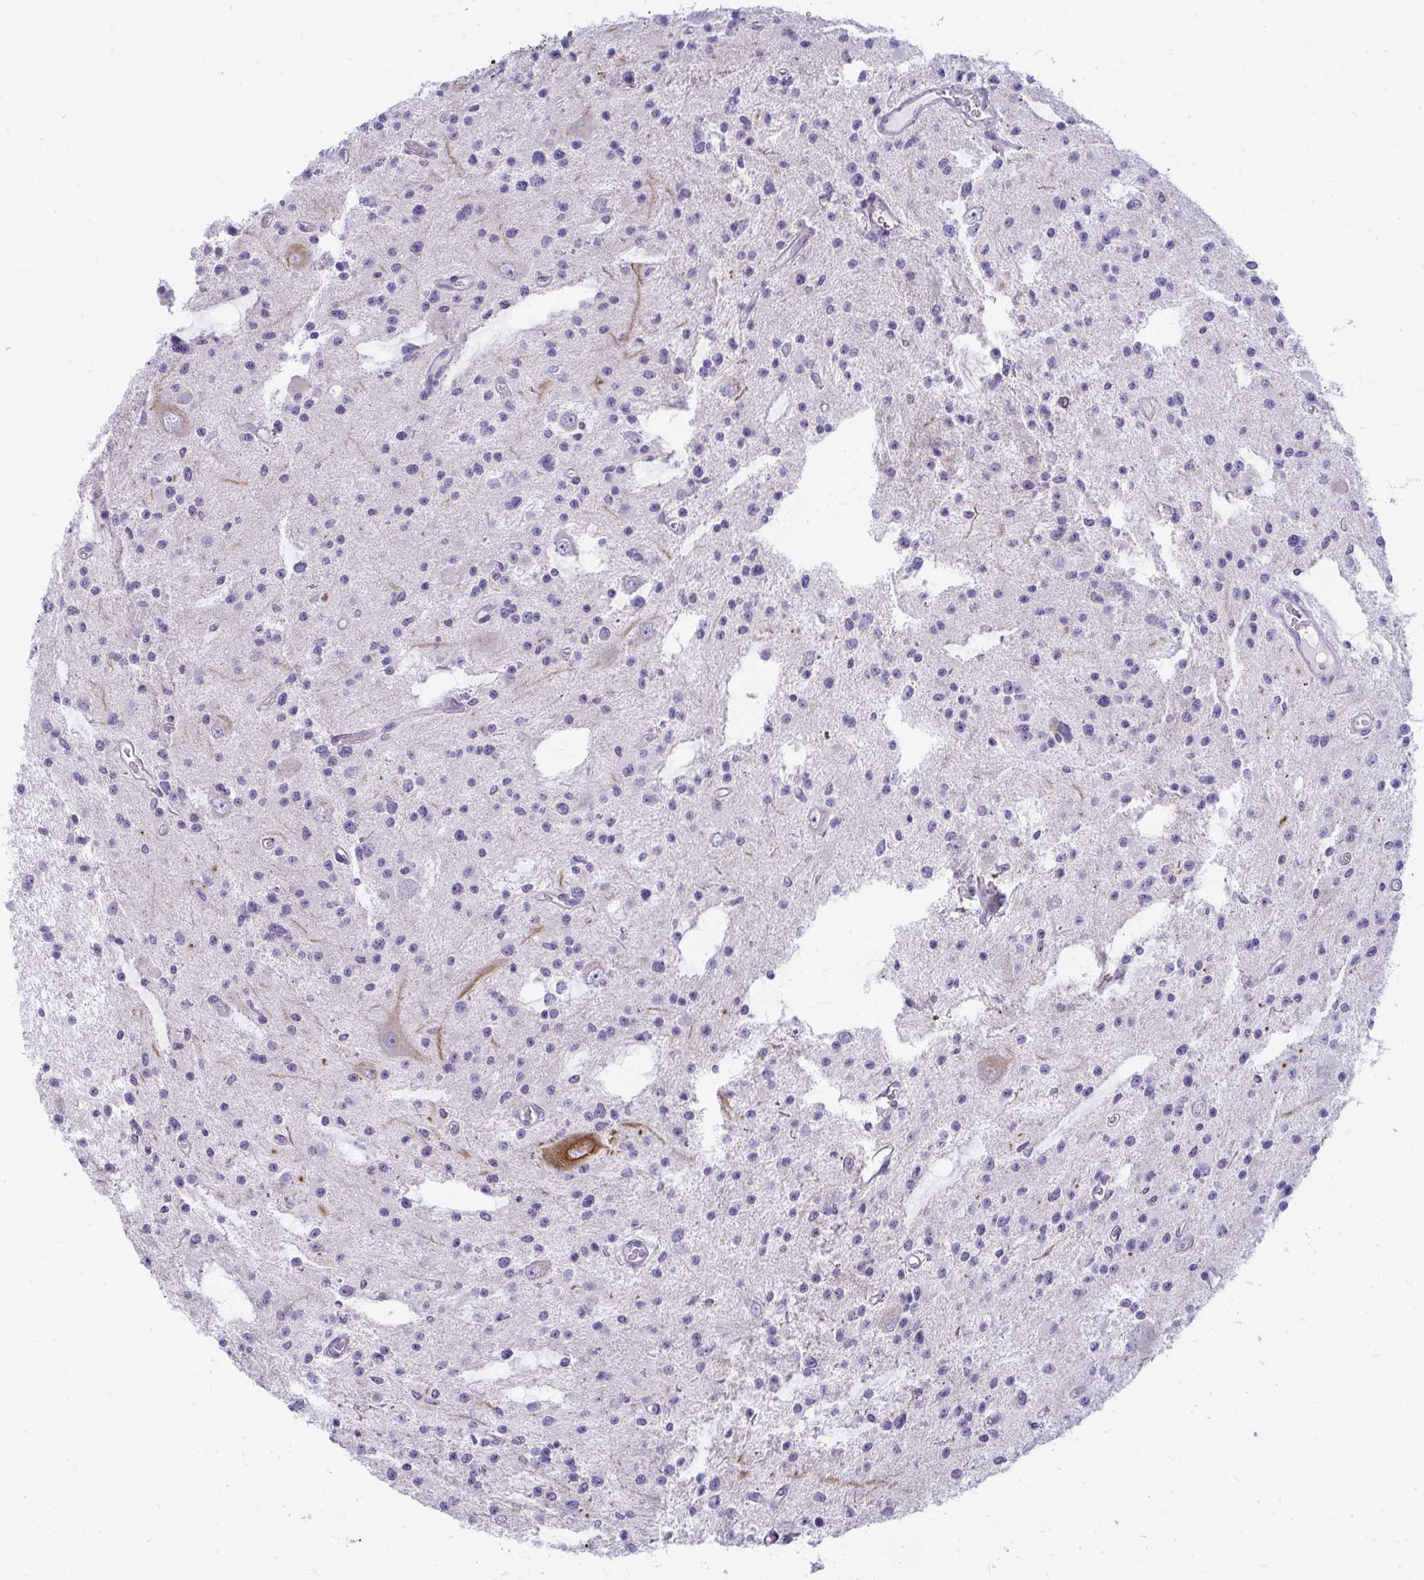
{"staining": {"intensity": "negative", "quantity": "none", "location": "none"}, "tissue": "glioma", "cell_type": "Tumor cells", "image_type": "cancer", "snomed": [{"axis": "morphology", "description": "Glioma, malignant, Low grade"}, {"axis": "topography", "description": "Brain"}], "caption": "A micrograph of human glioma is negative for staining in tumor cells.", "gene": "VPS4B", "patient": {"sex": "male", "age": 43}}